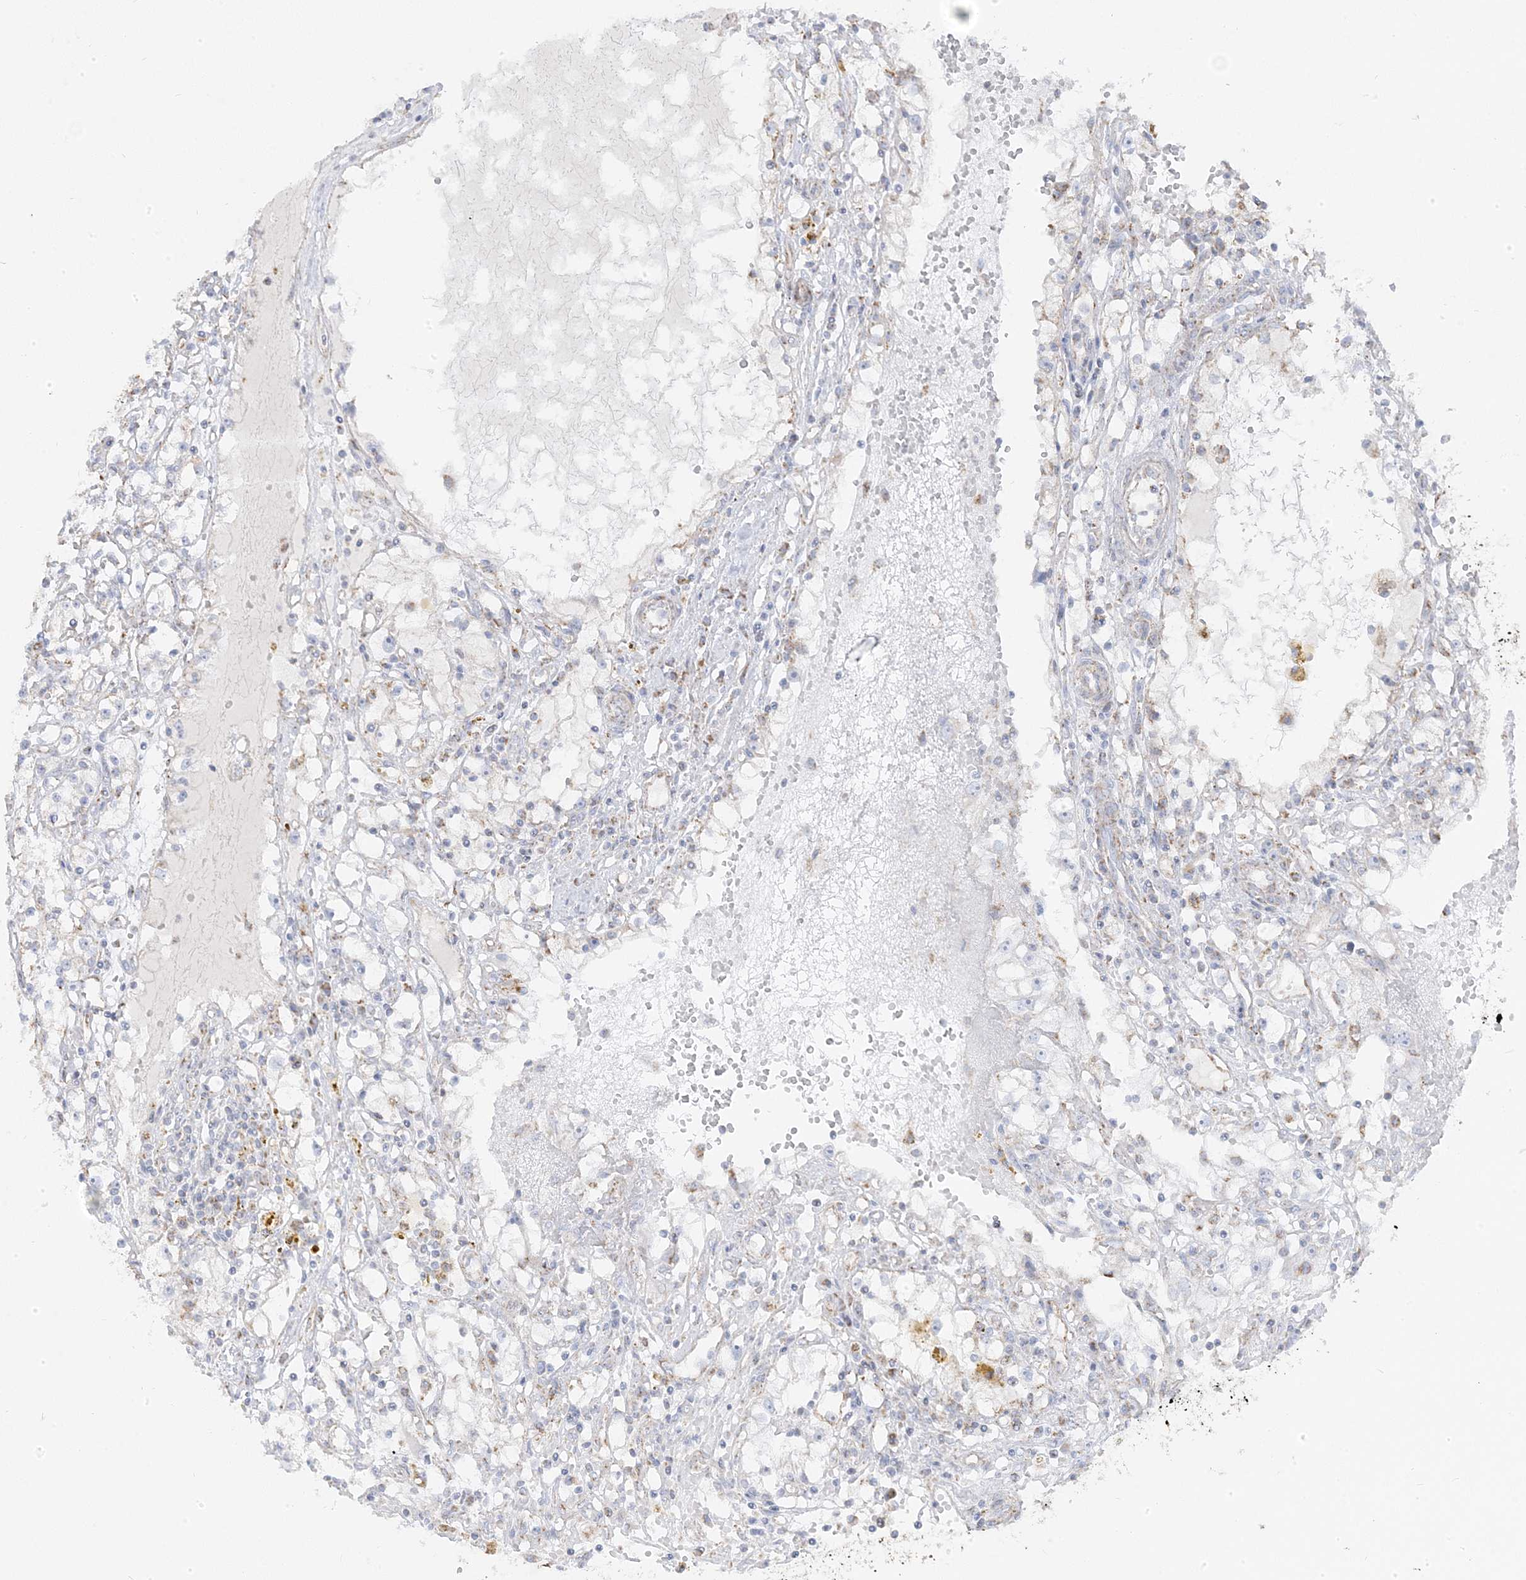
{"staining": {"intensity": "weak", "quantity": "<25%", "location": "cytoplasmic/membranous"}, "tissue": "renal cancer", "cell_type": "Tumor cells", "image_type": "cancer", "snomed": [{"axis": "morphology", "description": "Adenocarcinoma, NOS"}, {"axis": "topography", "description": "Kidney"}], "caption": "This is an immunohistochemistry (IHC) micrograph of human adenocarcinoma (renal). There is no staining in tumor cells.", "gene": "PCCB", "patient": {"sex": "male", "age": 56}}